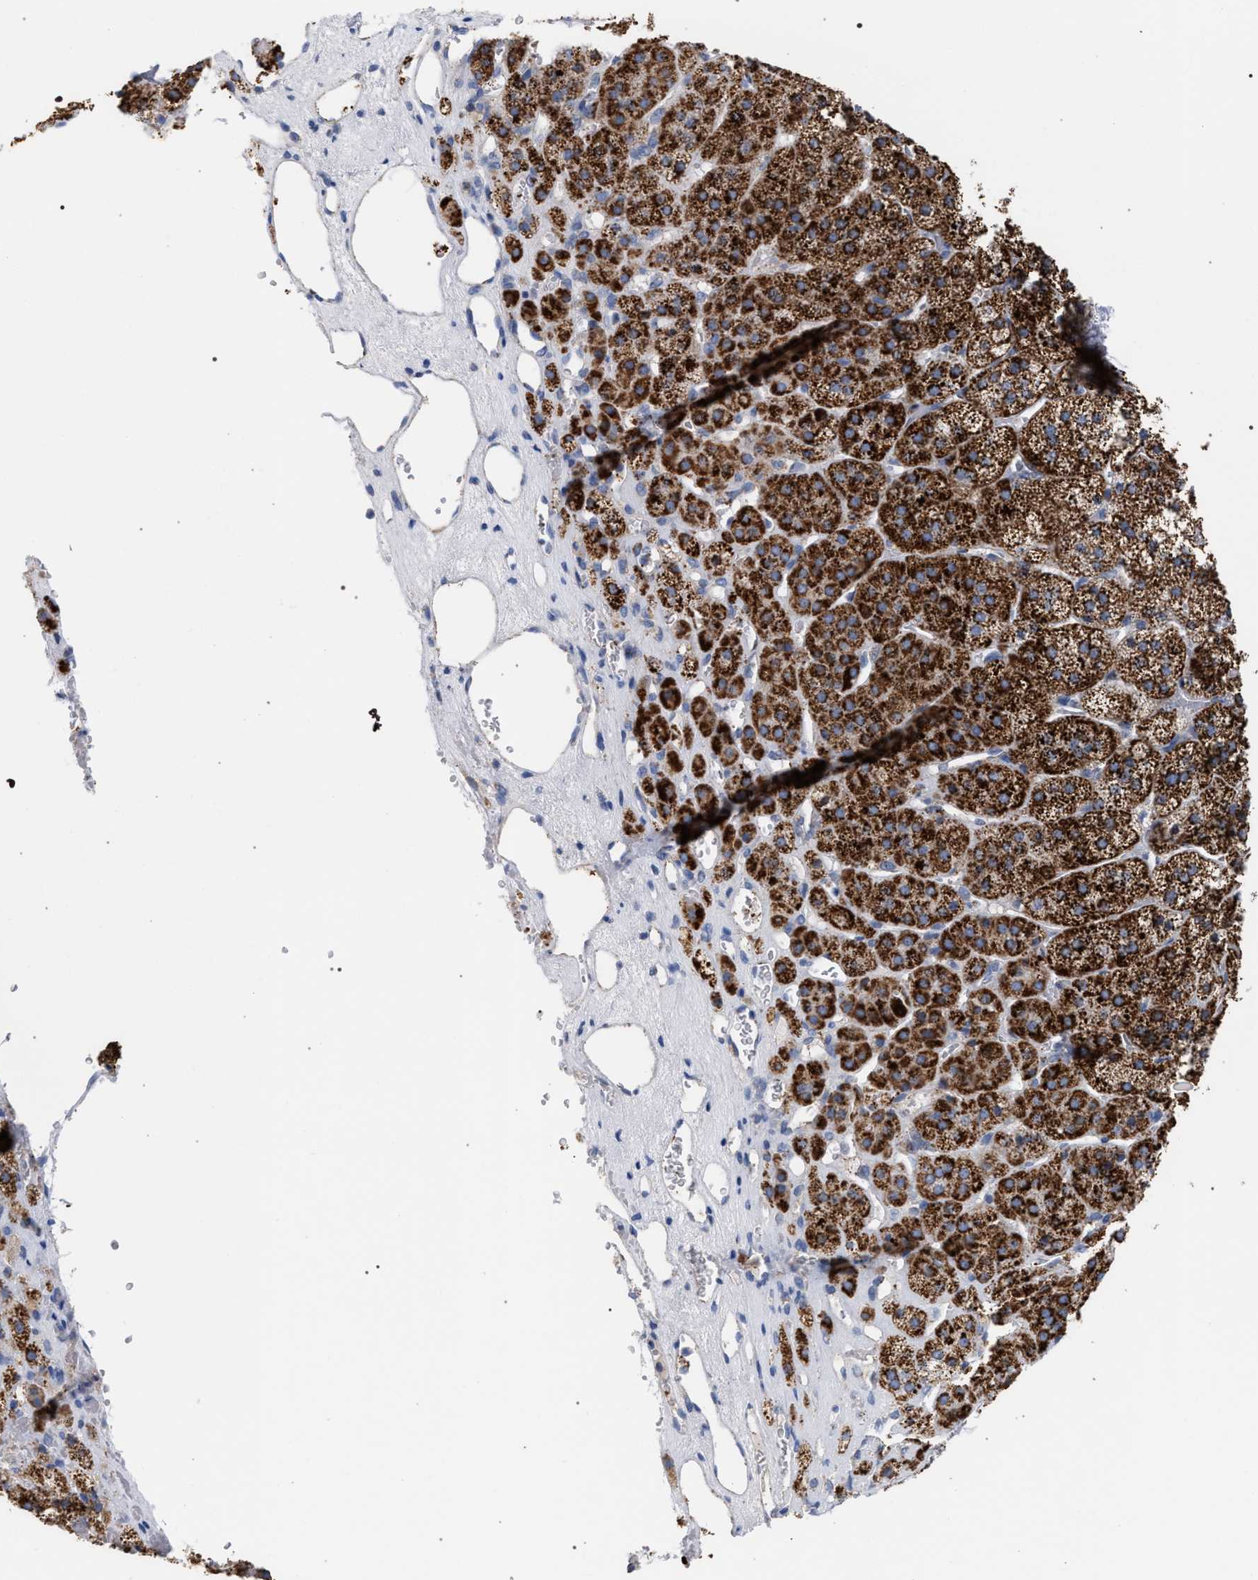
{"staining": {"intensity": "strong", "quantity": ">75%", "location": "cytoplasmic/membranous"}, "tissue": "adrenal gland", "cell_type": "Glandular cells", "image_type": "normal", "snomed": [{"axis": "morphology", "description": "Normal tissue, NOS"}, {"axis": "topography", "description": "Adrenal gland"}], "caption": "The micrograph exhibits a brown stain indicating the presence of a protein in the cytoplasmic/membranous of glandular cells in adrenal gland. (DAB = brown stain, brightfield microscopy at high magnification).", "gene": "ECI2", "patient": {"sex": "female", "age": 44}}